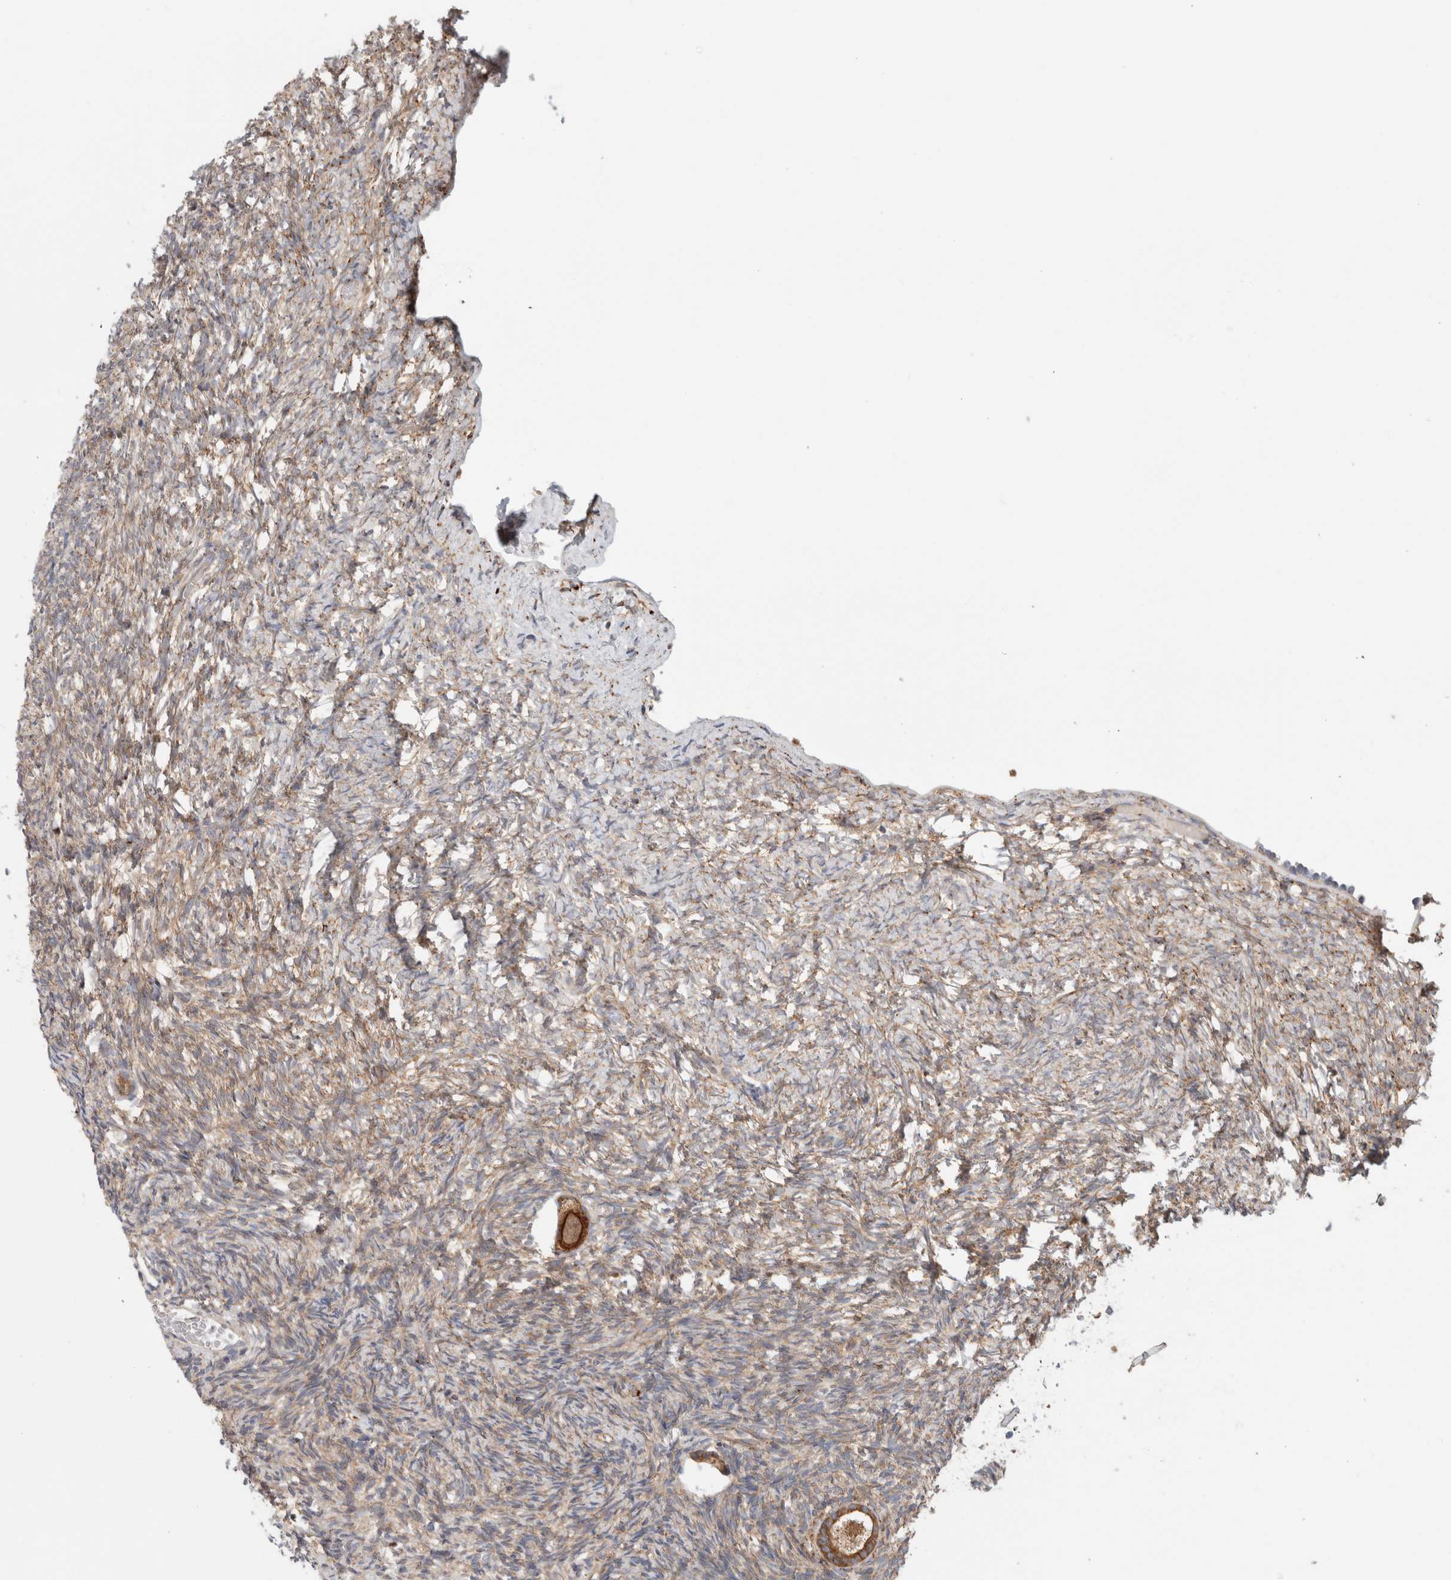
{"staining": {"intensity": "moderate", "quantity": ">75%", "location": "cytoplasmic/membranous"}, "tissue": "ovary", "cell_type": "Follicle cells", "image_type": "normal", "snomed": [{"axis": "morphology", "description": "Normal tissue, NOS"}, {"axis": "topography", "description": "Ovary"}], "caption": "Immunohistochemical staining of unremarkable ovary reveals medium levels of moderate cytoplasmic/membranous positivity in approximately >75% of follicle cells.", "gene": "P4HA1", "patient": {"sex": "female", "age": 34}}